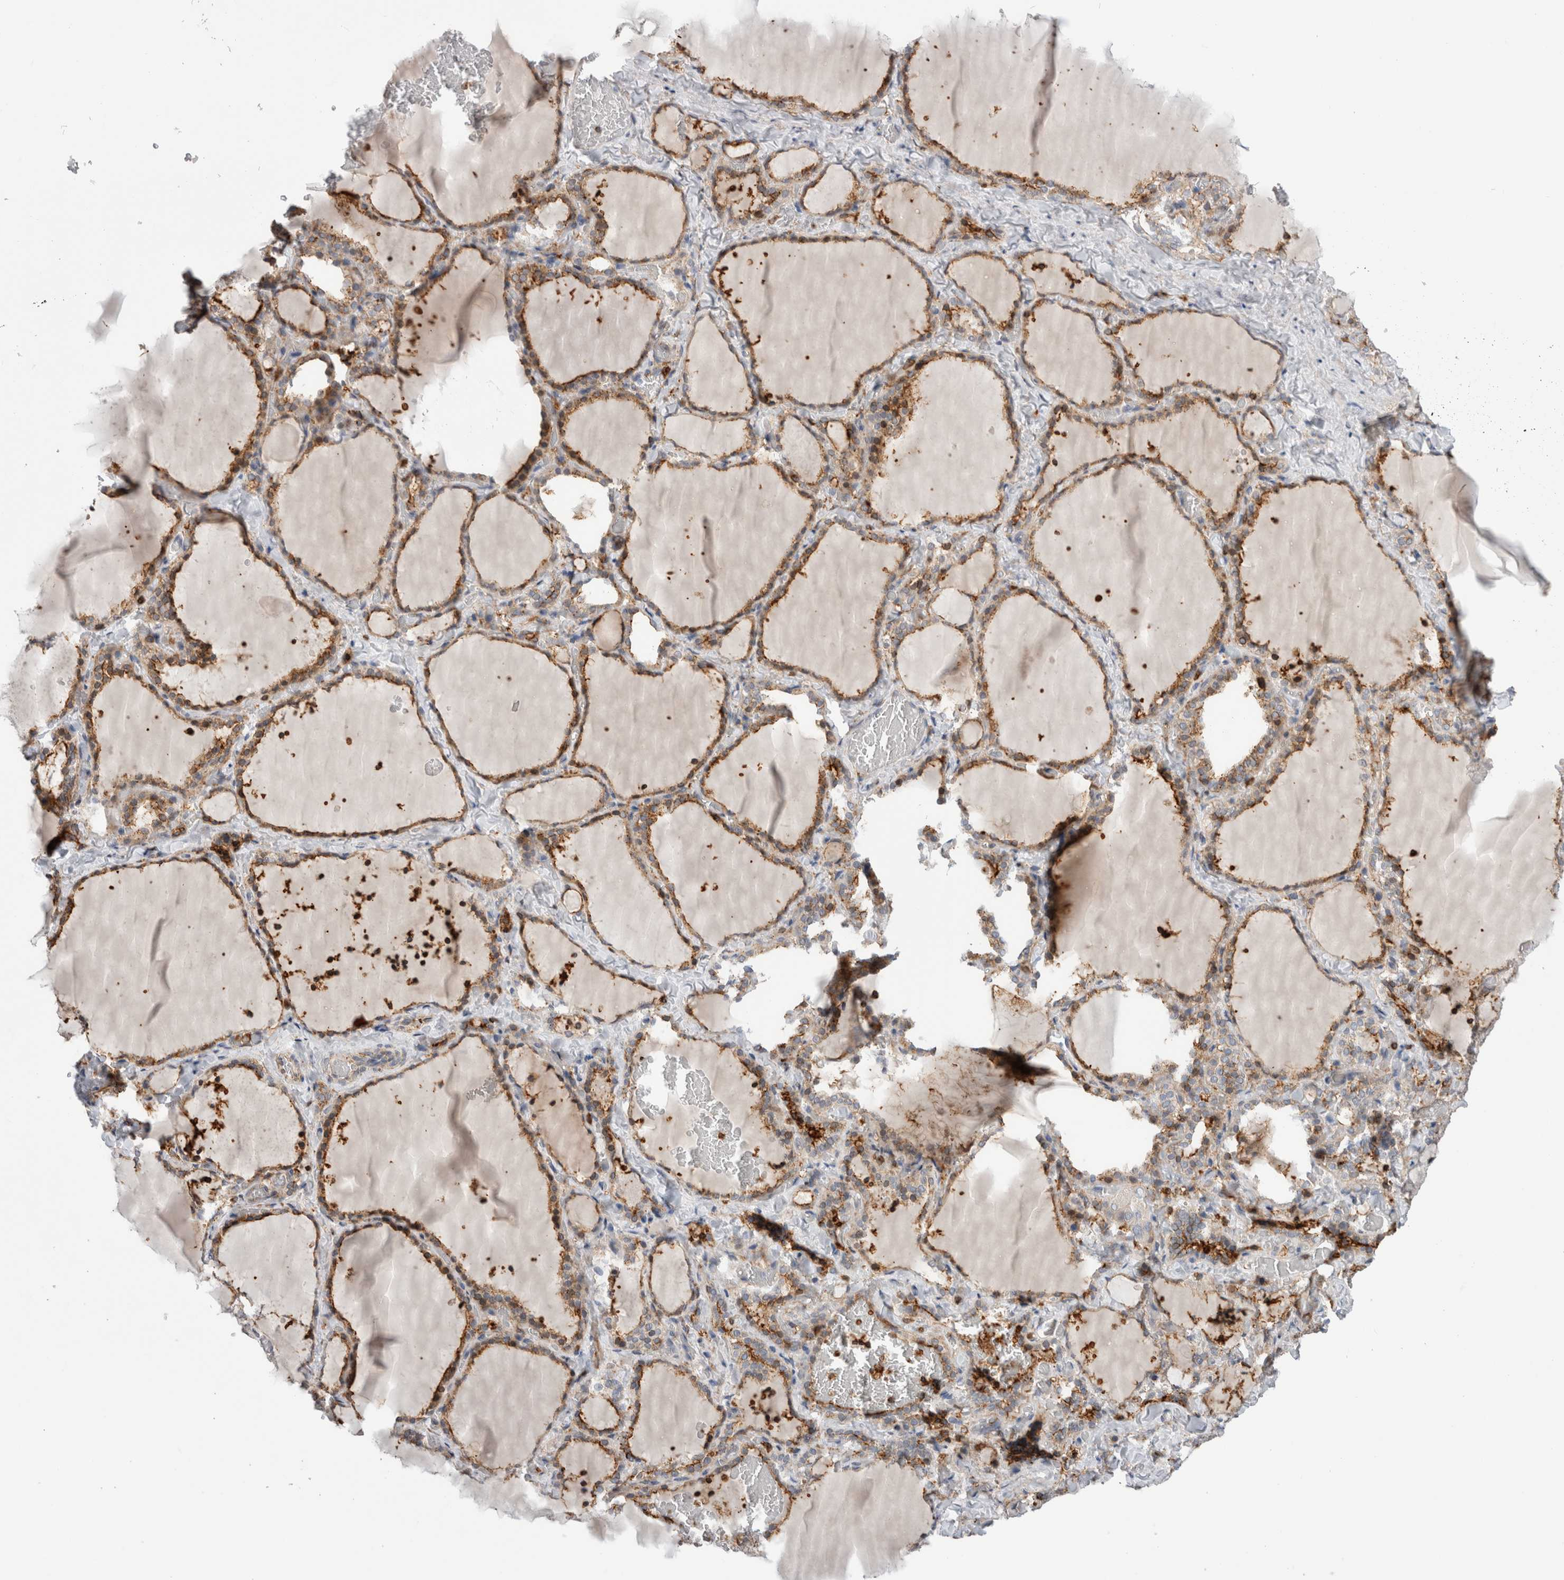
{"staining": {"intensity": "moderate", "quantity": ">75%", "location": "cytoplasmic/membranous"}, "tissue": "thyroid gland", "cell_type": "Glandular cells", "image_type": "normal", "snomed": [{"axis": "morphology", "description": "Normal tissue, NOS"}, {"axis": "topography", "description": "Thyroid gland"}], "caption": "Thyroid gland stained with DAB (3,3'-diaminobenzidine) IHC shows medium levels of moderate cytoplasmic/membranous positivity in approximately >75% of glandular cells.", "gene": "CCDC88B", "patient": {"sex": "female", "age": 22}}